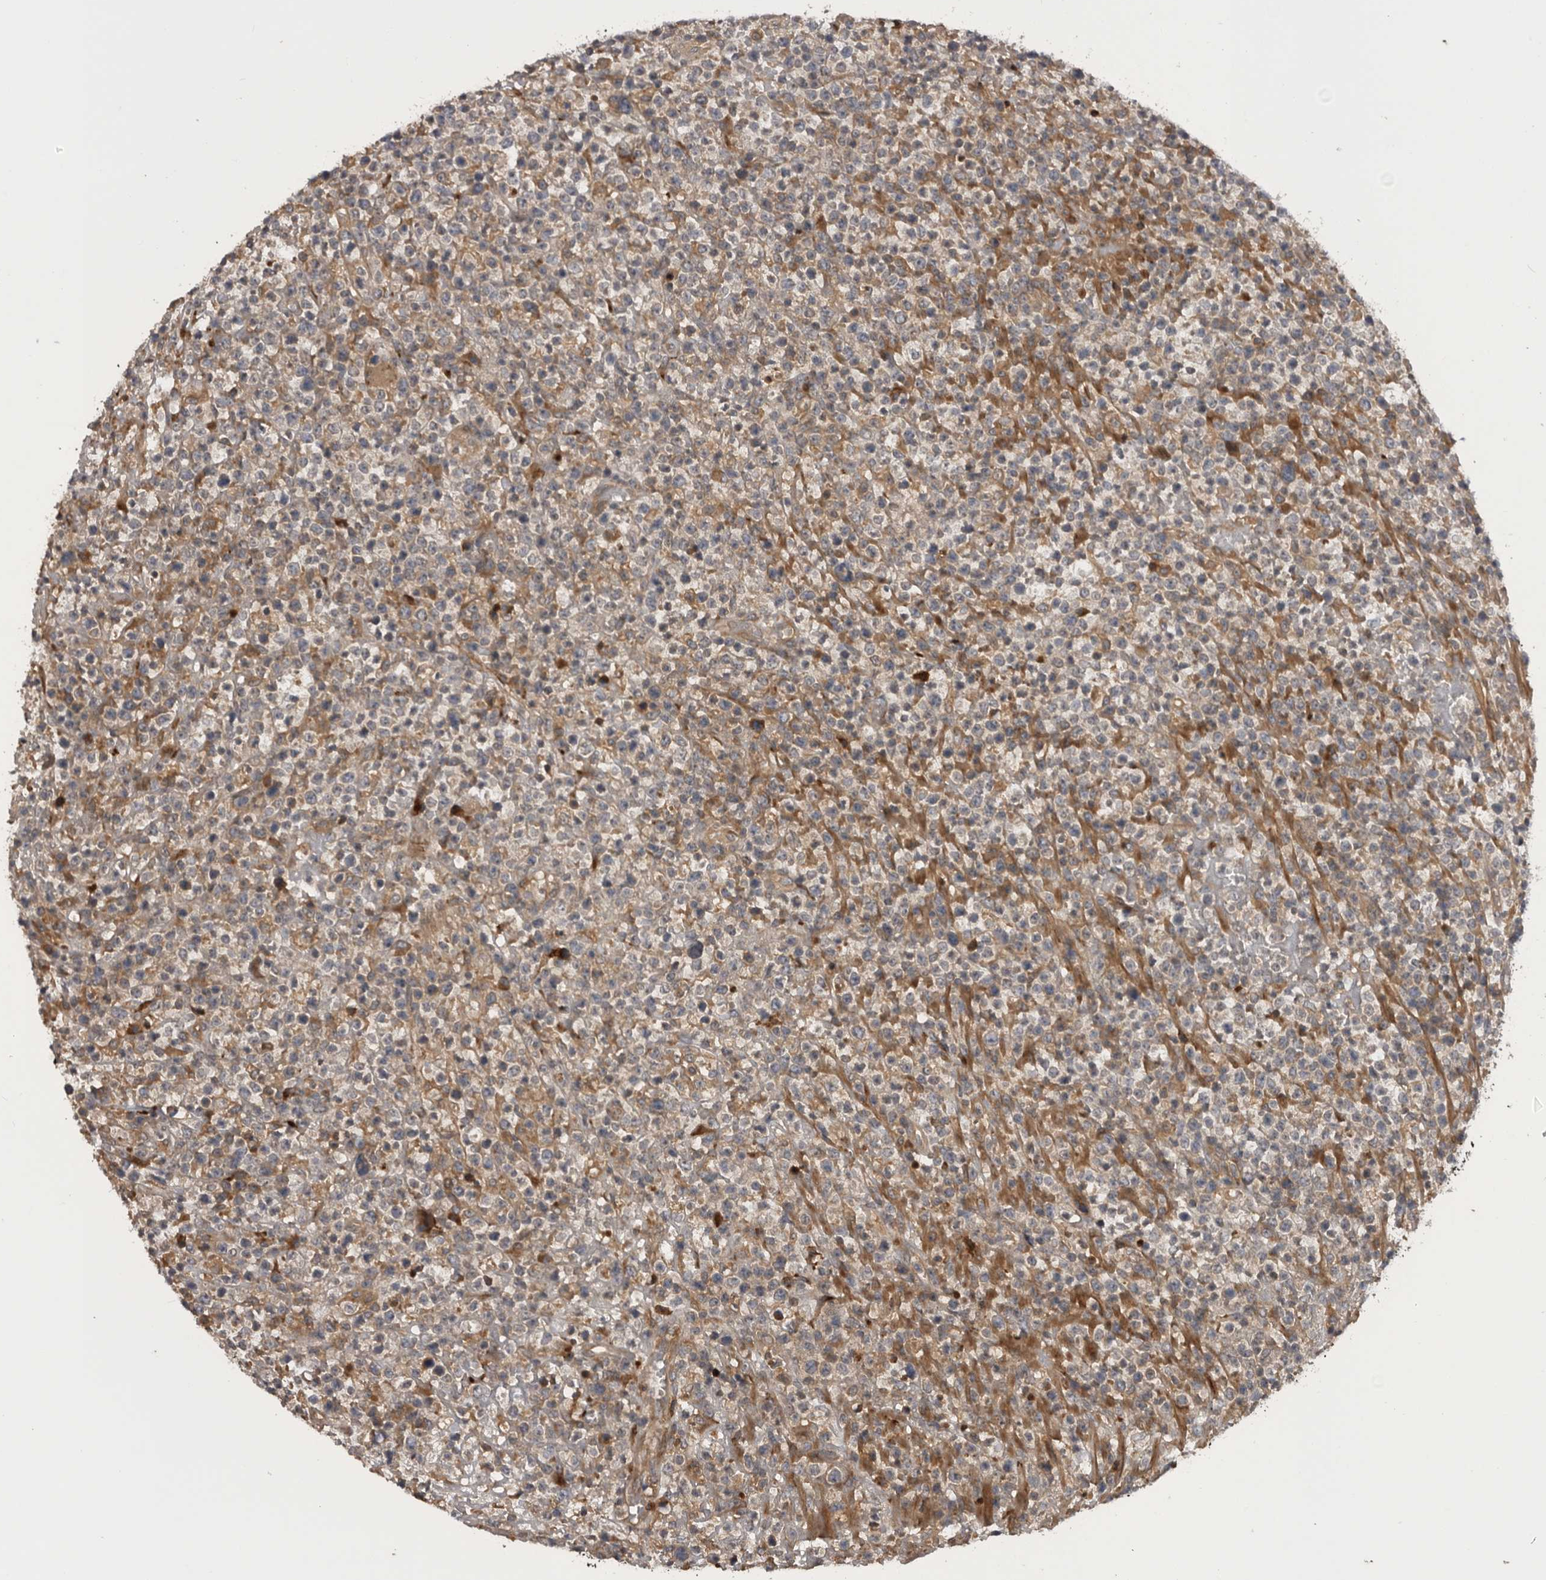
{"staining": {"intensity": "moderate", "quantity": "<25%", "location": "cytoplasmic/membranous"}, "tissue": "lymphoma", "cell_type": "Tumor cells", "image_type": "cancer", "snomed": [{"axis": "morphology", "description": "Malignant lymphoma, non-Hodgkin's type, High grade"}, {"axis": "topography", "description": "Colon"}], "caption": "Malignant lymphoma, non-Hodgkin's type (high-grade) was stained to show a protein in brown. There is low levels of moderate cytoplasmic/membranous staining in about <25% of tumor cells.", "gene": "RAB3GAP2", "patient": {"sex": "female", "age": 53}}